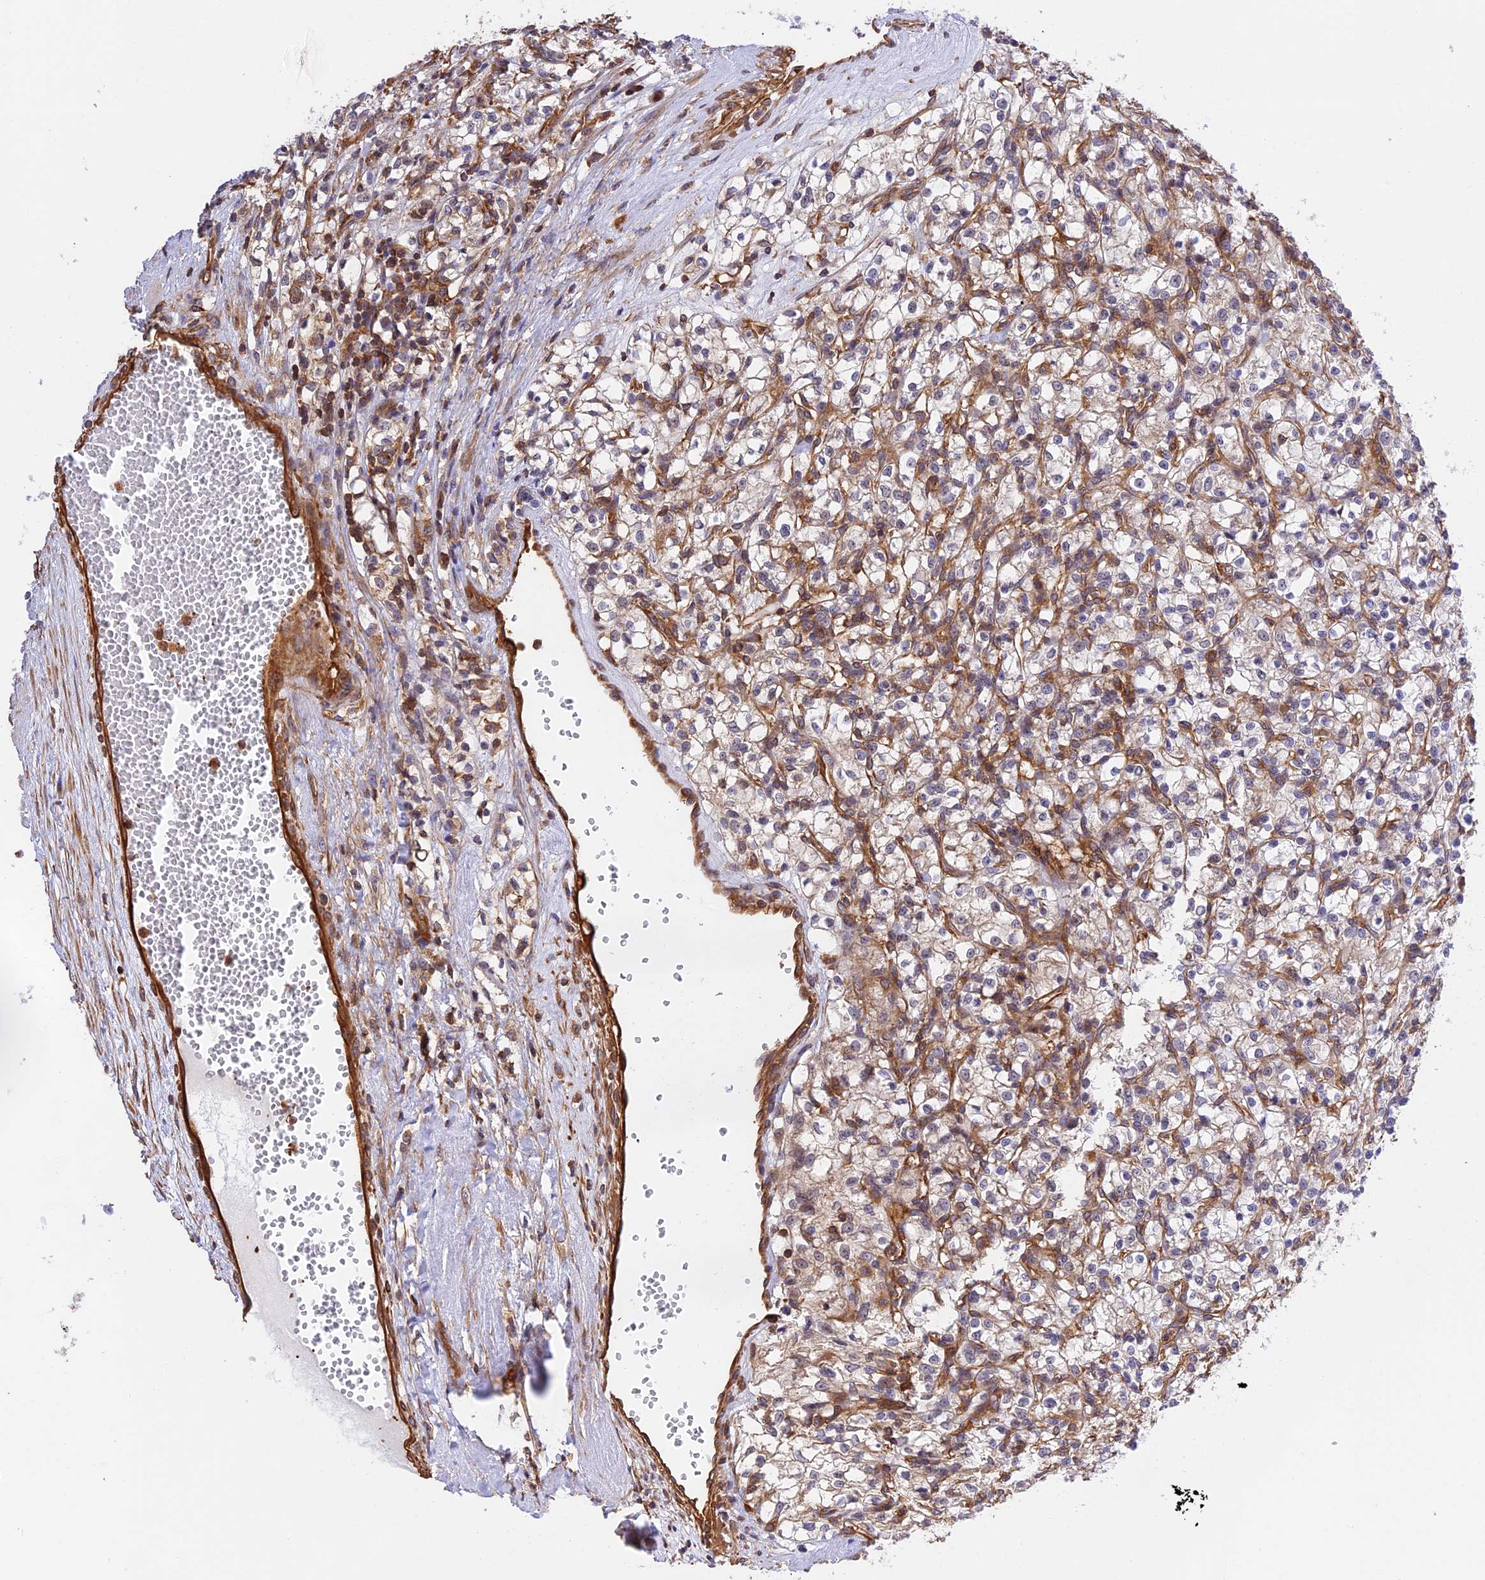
{"staining": {"intensity": "weak", "quantity": "25%-75%", "location": "cytoplasmic/membranous"}, "tissue": "renal cancer", "cell_type": "Tumor cells", "image_type": "cancer", "snomed": [{"axis": "morphology", "description": "Adenocarcinoma, NOS"}, {"axis": "topography", "description": "Kidney"}], "caption": "A brown stain labels weak cytoplasmic/membranous expression of a protein in renal adenocarcinoma tumor cells.", "gene": "C5orf22", "patient": {"sex": "female", "age": 59}}